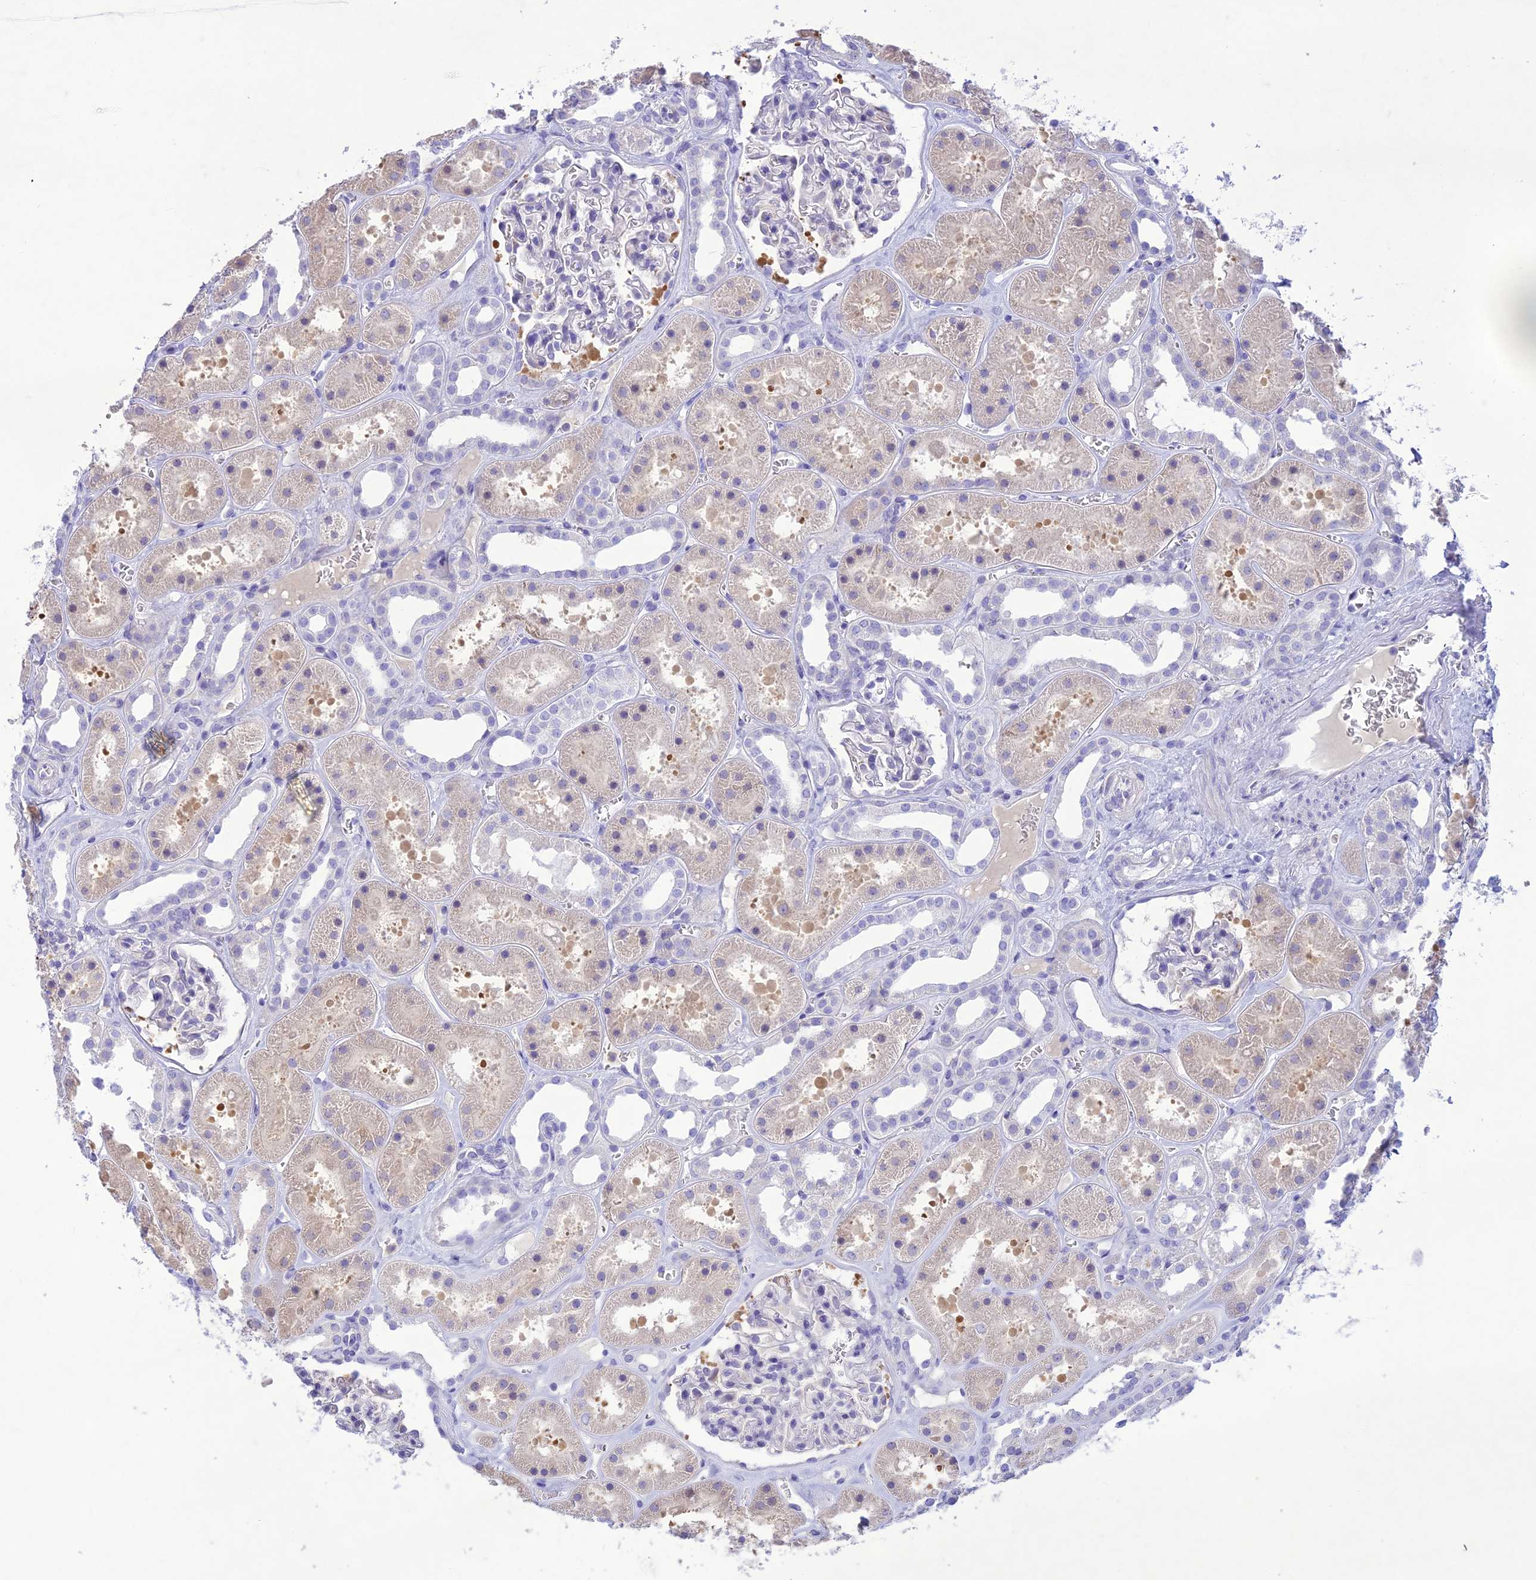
{"staining": {"intensity": "negative", "quantity": "none", "location": "none"}, "tissue": "kidney", "cell_type": "Cells in glomeruli", "image_type": "normal", "snomed": [{"axis": "morphology", "description": "Normal tissue, NOS"}, {"axis": "topography", "description": "Kidney"}], "caption": "IHC photomicrograph of benign kidney: kidney stained with DAB demonstrates no significant protein expression in cells in glomeruli.", "gene": "SLC13A5", "patient": {"sex": "female", "age": 41}}